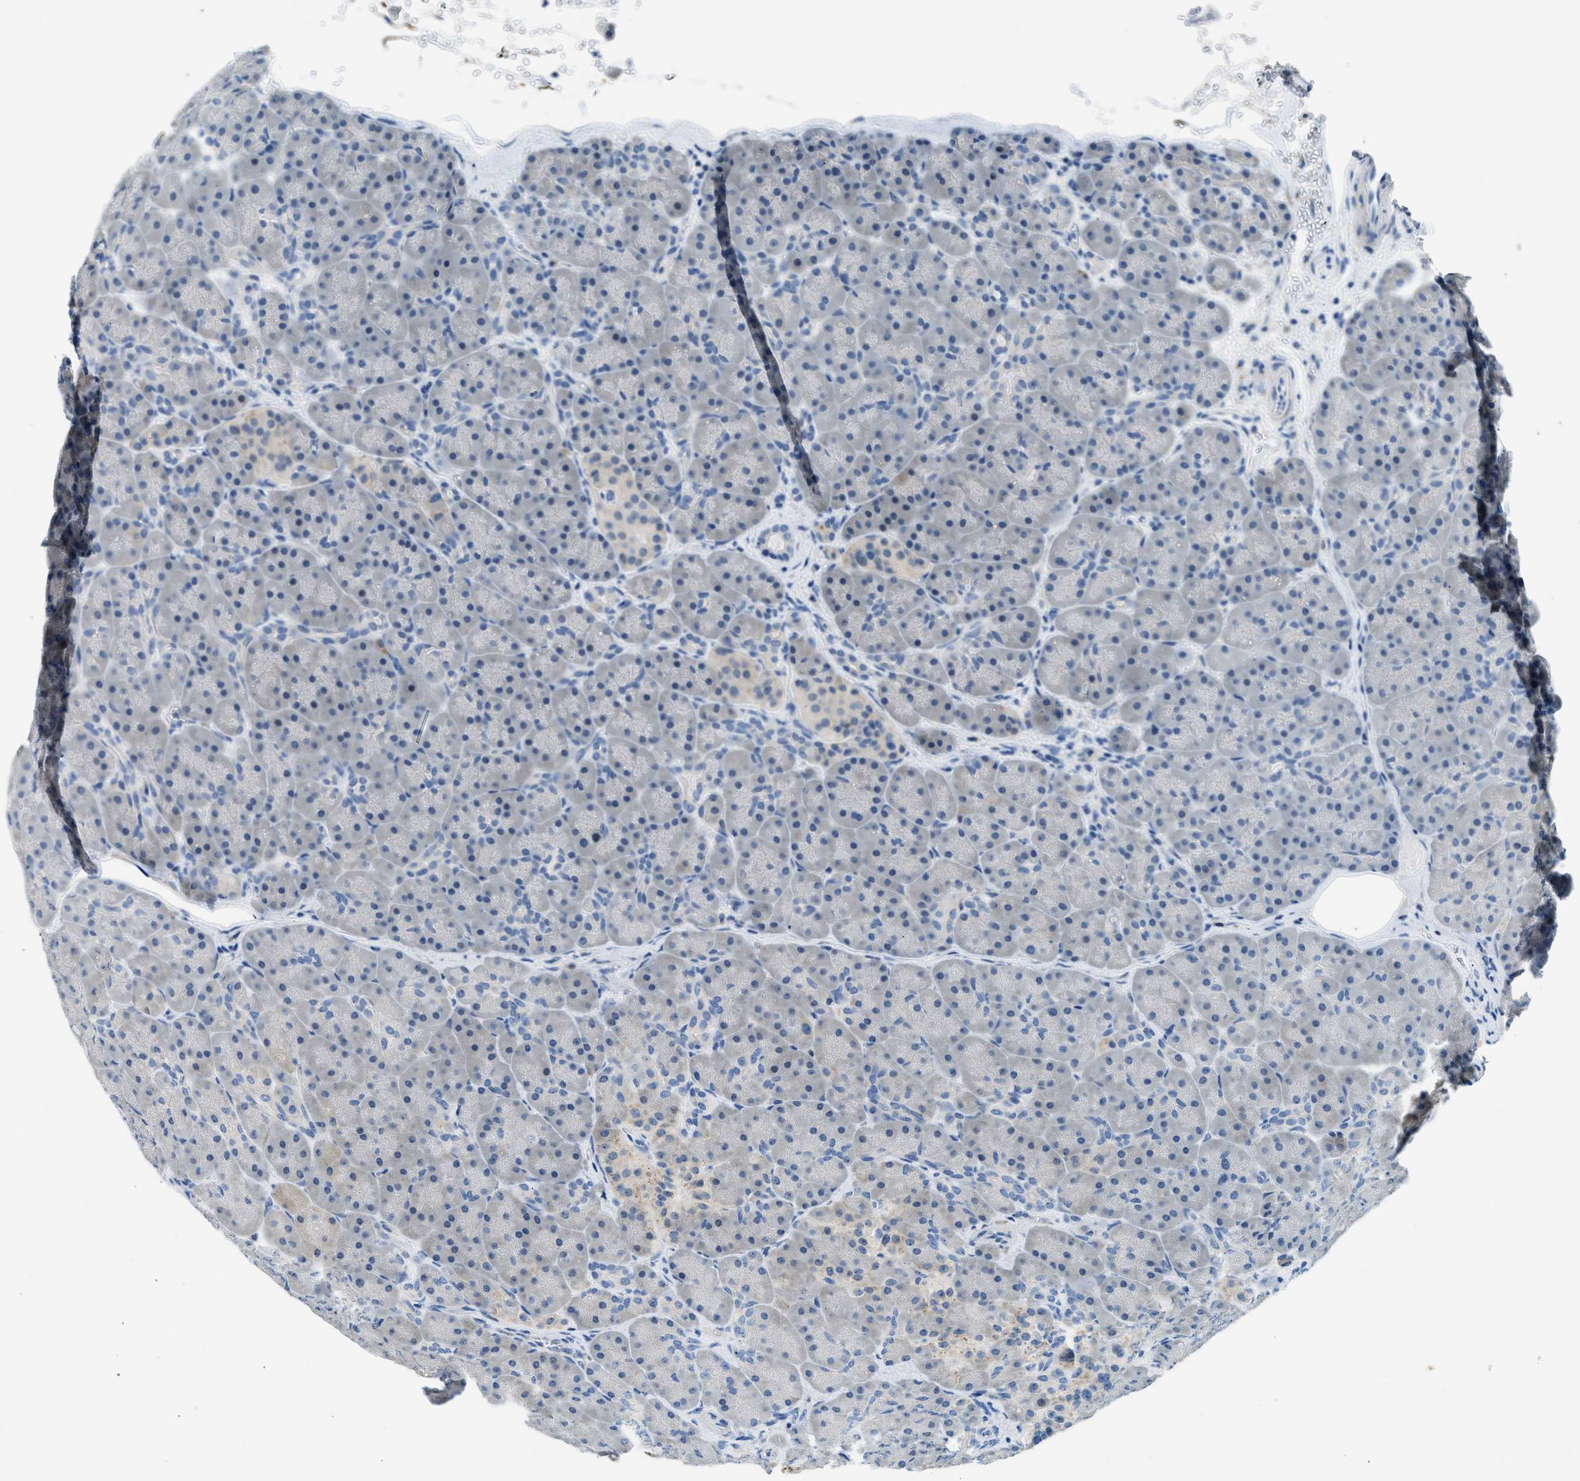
{"staining": {"intensity": "negative", "quantity": "none", "location": "none"}, "tissue": "pancreas", "cell_type": "Exocrine glandular cells", "image_type": "normal", "snomed": [{"axis": "morphology", "description": "Normal tissue, NOS"}, {"axis": "topography", "description": "Pancreas"}], "caption": "Histopathology image shows no protein staining in exocrine glandular cells of normal pancreas.", "gene": "CLDN18", "patient": {"sex": "male", "age": 66}}